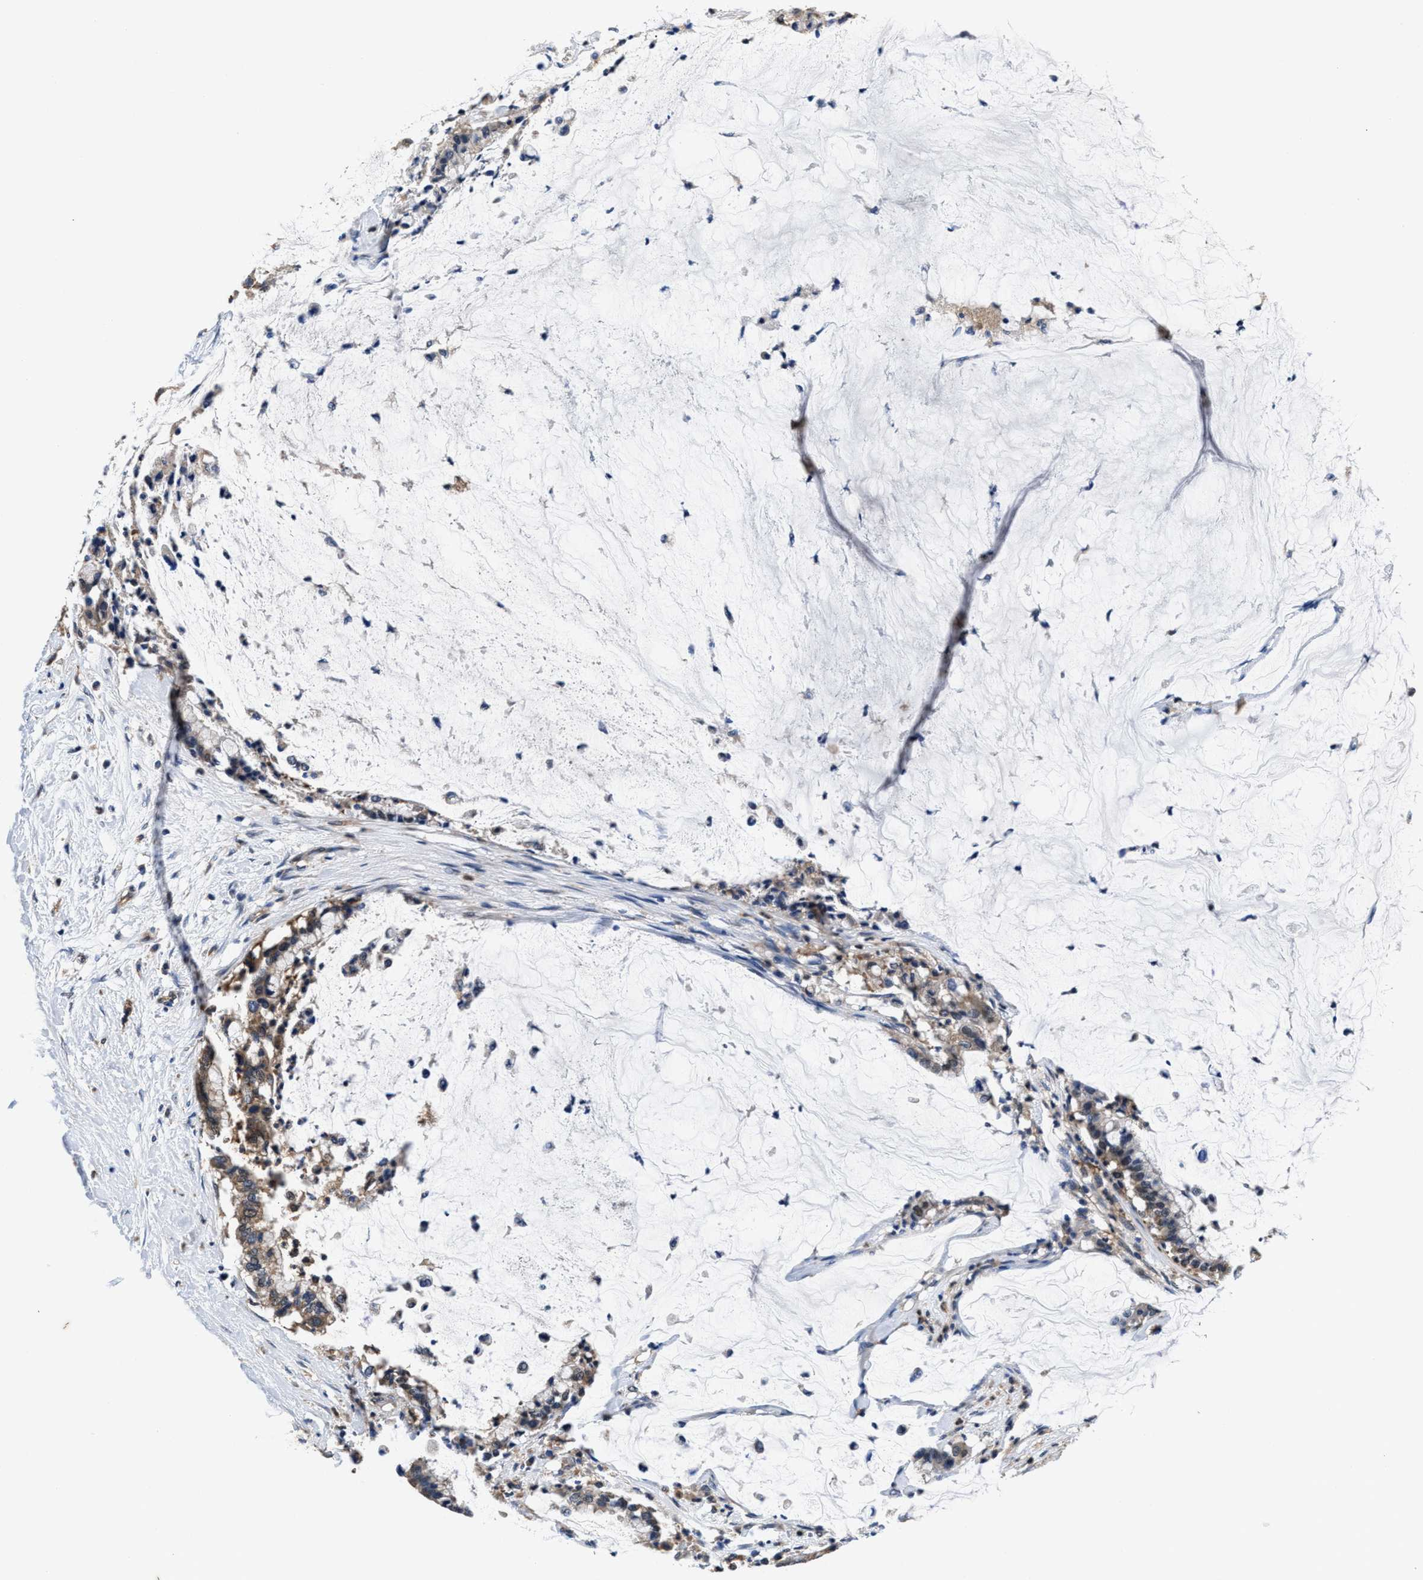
{"staining": {"intensity": "weak", "quantity": ">75%", "location": "cytoplasmic/membranous"}, "tissue": "pancreatic cancer", "cell_type": "Tumor cells", "image_type": "cancer", "snomed": [{"axis": "morphology", "description": "Adenocarcinoma, NOS"}, {"axis": "topography", "description": "Pancreas"}], "caption": "Pancreatic cancer (adenocarcinoma) stained for a protein (brown) shows weak cytoplasmic/membranous positive staining in about >75% of tumor cells.", "gene": "ACLY", "patient": {"sex": "male", "age": 41}}